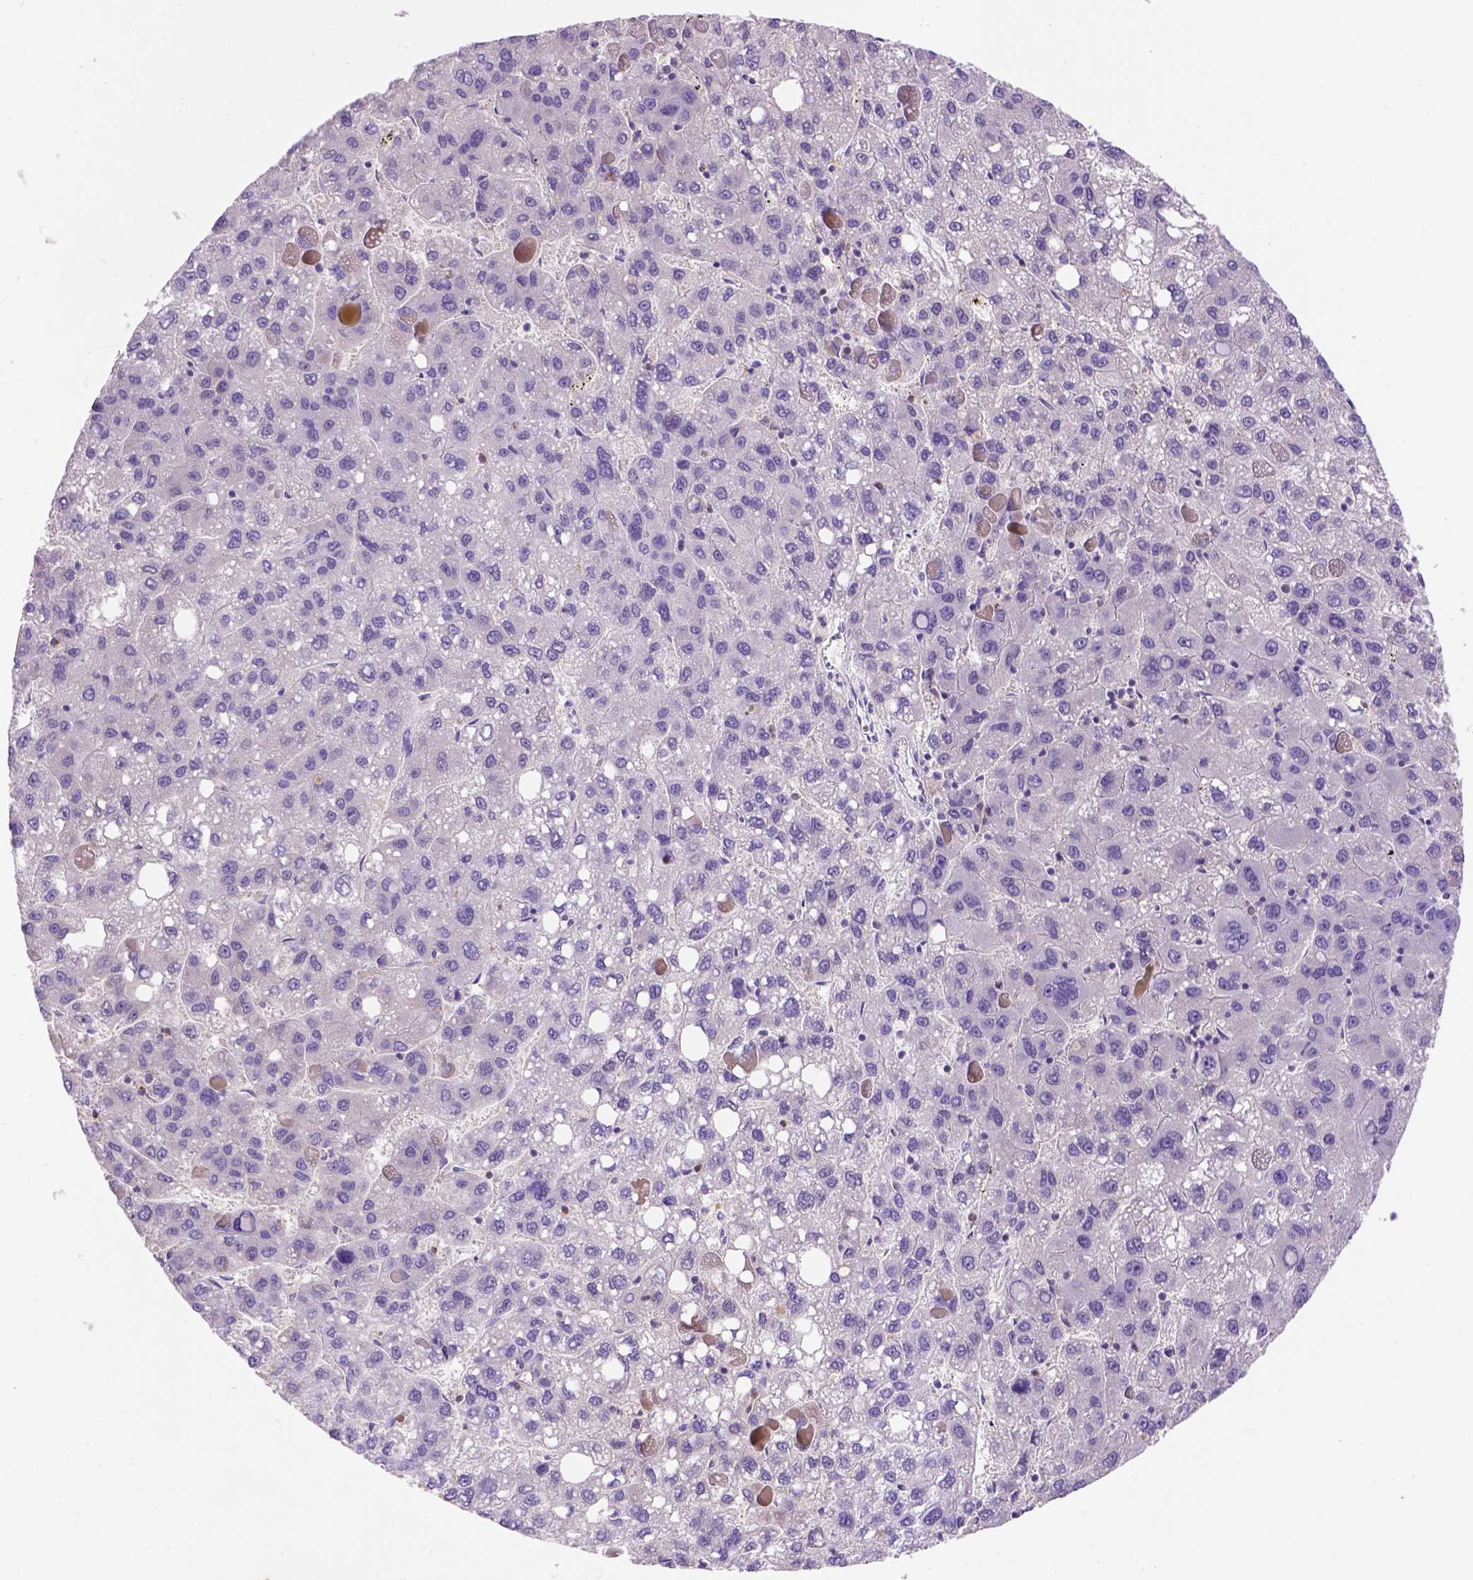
{"staining": {"intensity": "negative", "quantity": "none", "location": "none"}, "tissue": "liver cancer", "cell_type": "Tumor cells", "image_type": "cancer", "snomed": [{"axis": "morphology", "description": "Carcinoma, Hepatocellular, NOS"}, {"axis": "topography", "description": "Liver"}], "caption": "Tumor cells show no significant protein positivity in hepatocellular carcinoma (liver).", "gene": "INPP5D", "patient": {"sex": "female", "age": 82}}